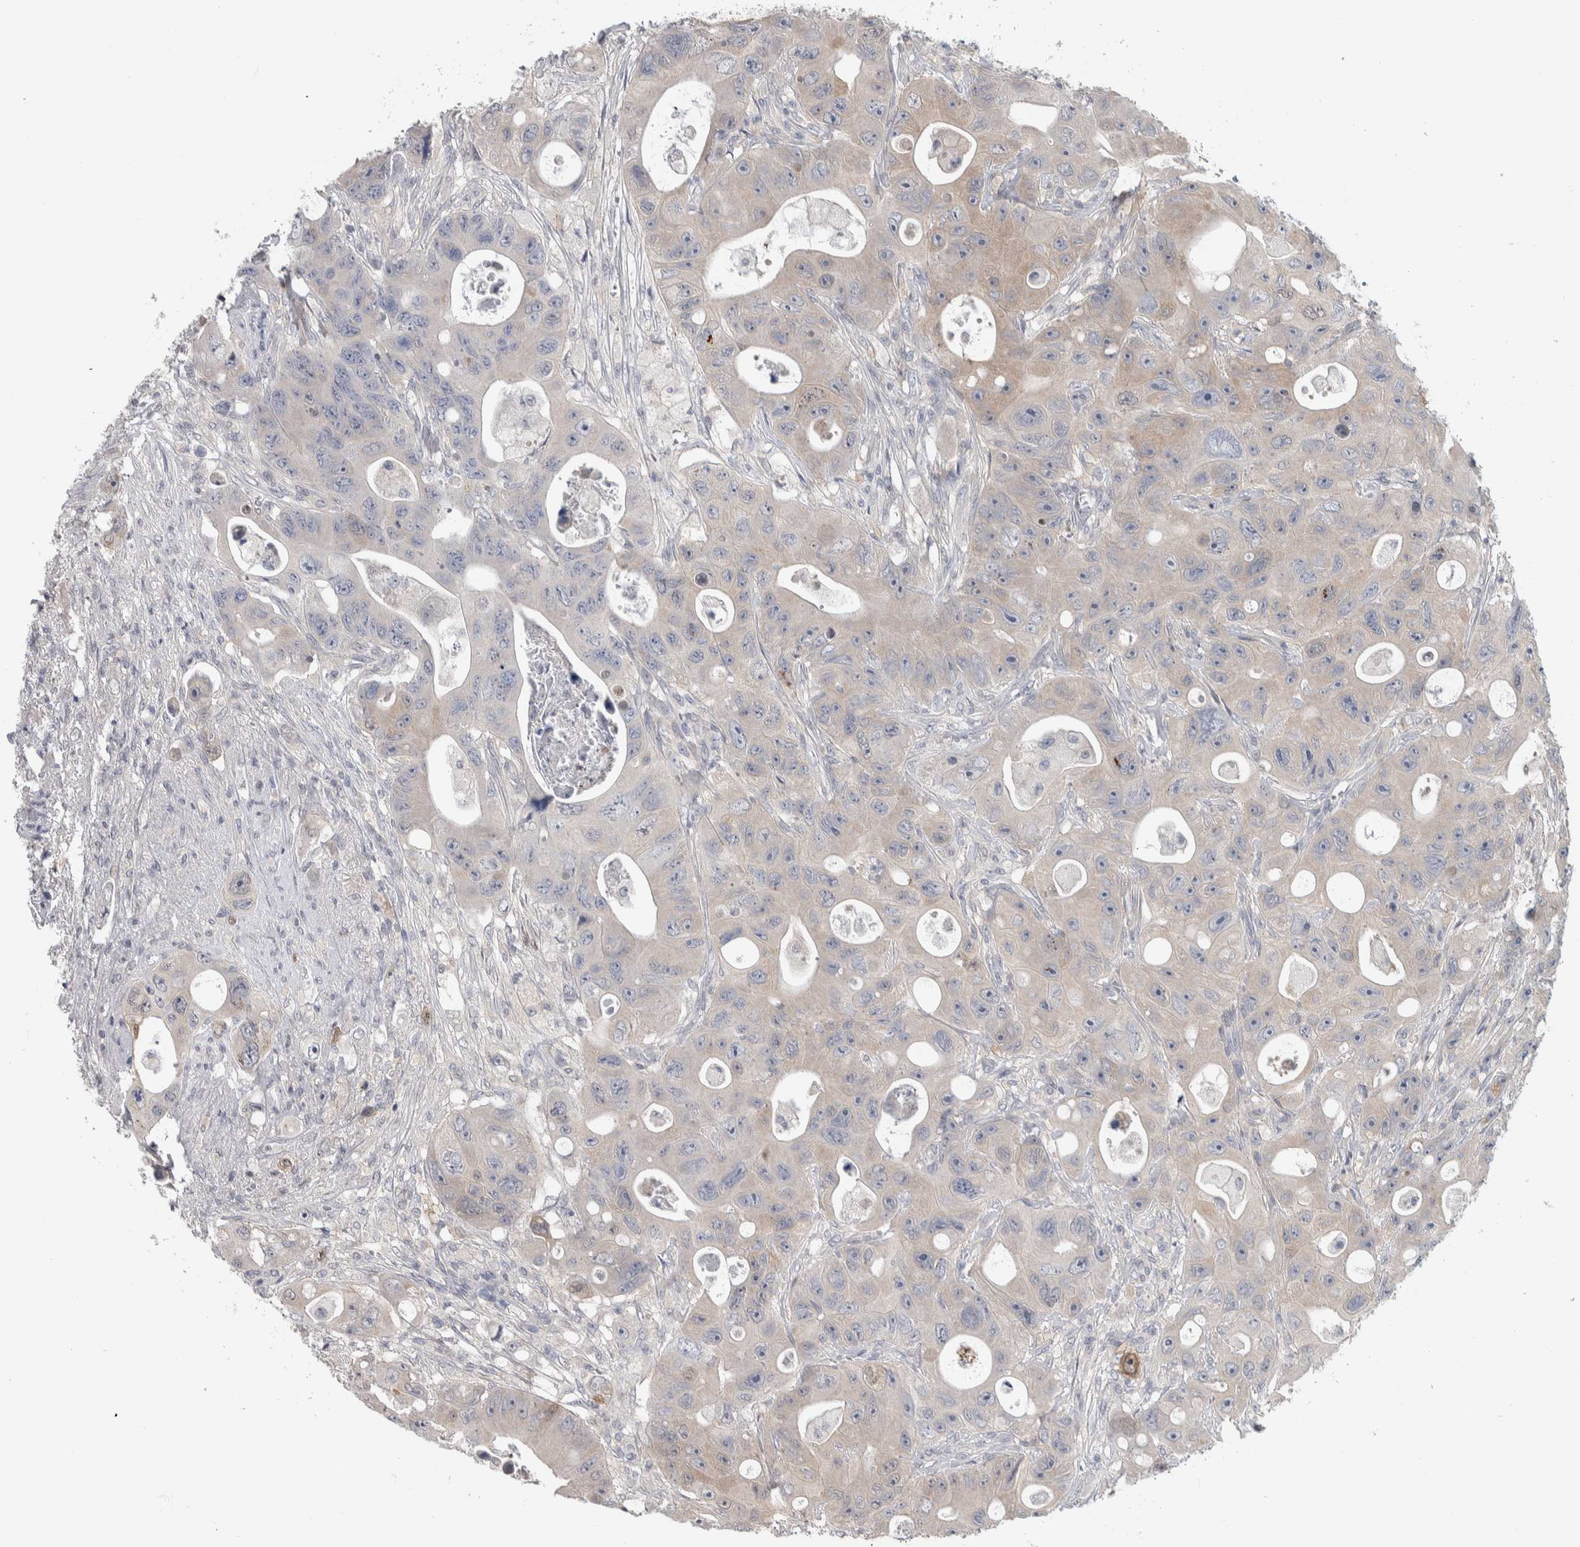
{"staining": {"intensity": "weak", "quantity": "<25%", "location": "cytoplasmic/membranous"}, "tissue": "colorectal cancer", "cell_type": "Tumor cells", "image_type": "cancer", "snomed": [{"axis": "morphology", "description": "Adenocarcinoma, NOS"}, {"axis": "topography", "description": "Colon"}], "caption": "DAB (3,3'-diaminobenzidine) immunohistochemical staining of human adenocarcinoma (colorectal) demonstrates no significant expression in tumor cells.", "gene": "TAX1BP1", "patient": {"sex": "female", "age": 46}}